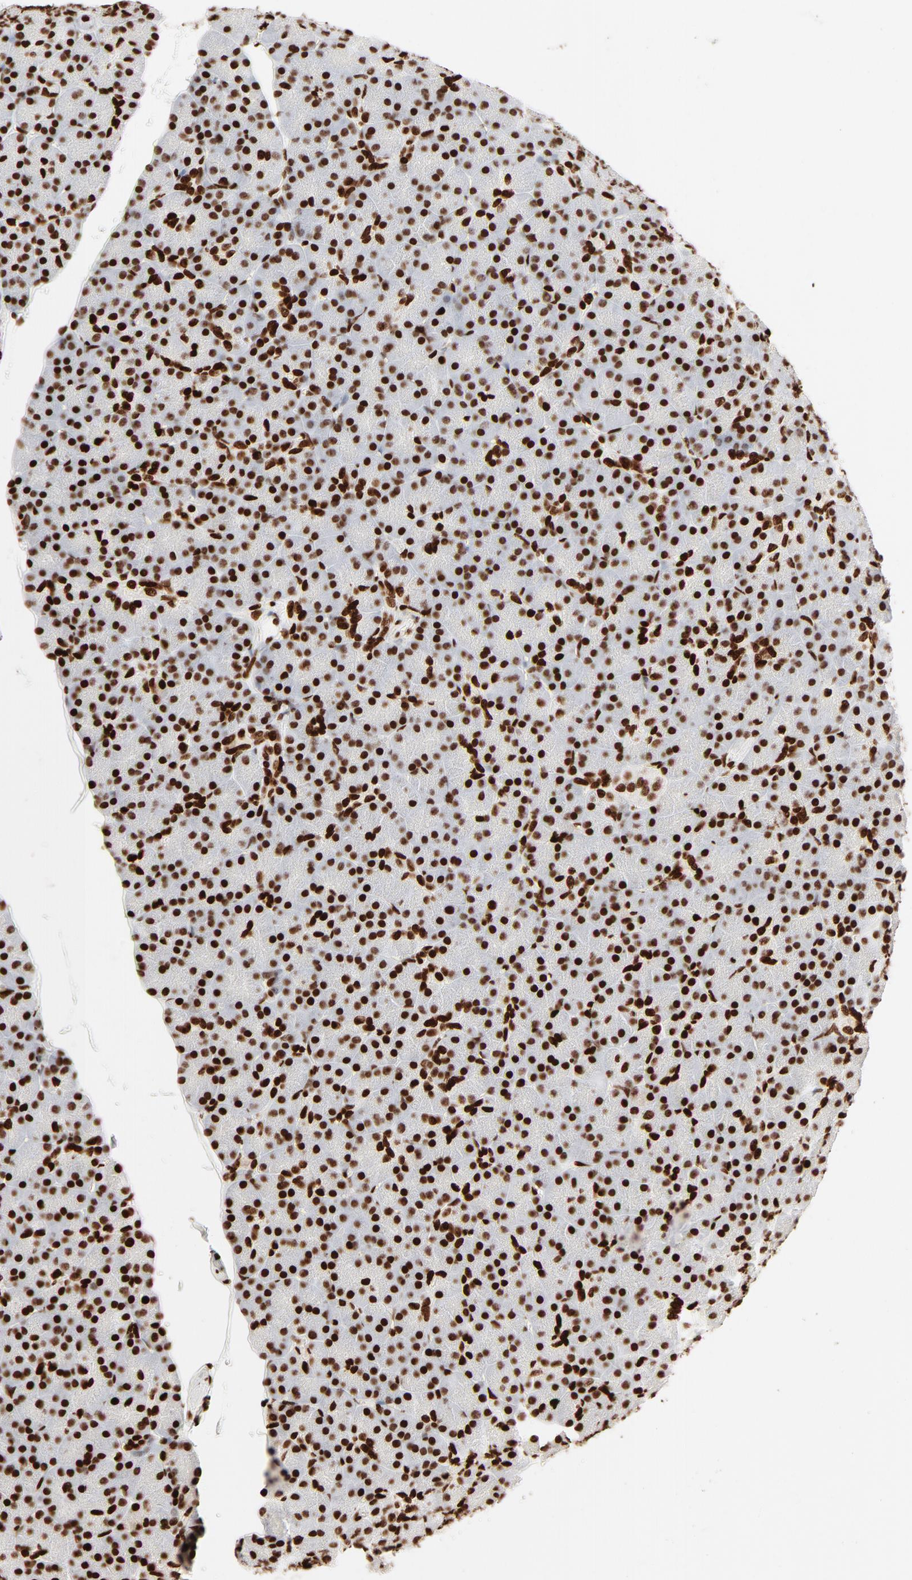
{"staining": {"intensity": "strong", "quantity": ">75%", "location": "nuclear"}, "tissue": "pancreas", "cell_type": "Exocrine glandular cells", "image_type": "normal", "snomed": [{"axis": "morphology", "description": "Normal tissue, NOS"}, {"axis": "topography", "description": "Pancreas"}], "caption": "Pancreas stained with immunohistochemistry (IHC) displays strong nuclear expression in about >75% of exocrine glandular cells.", "gene": "HMGB1", "patient": {"sex": "female", "age": 43}}